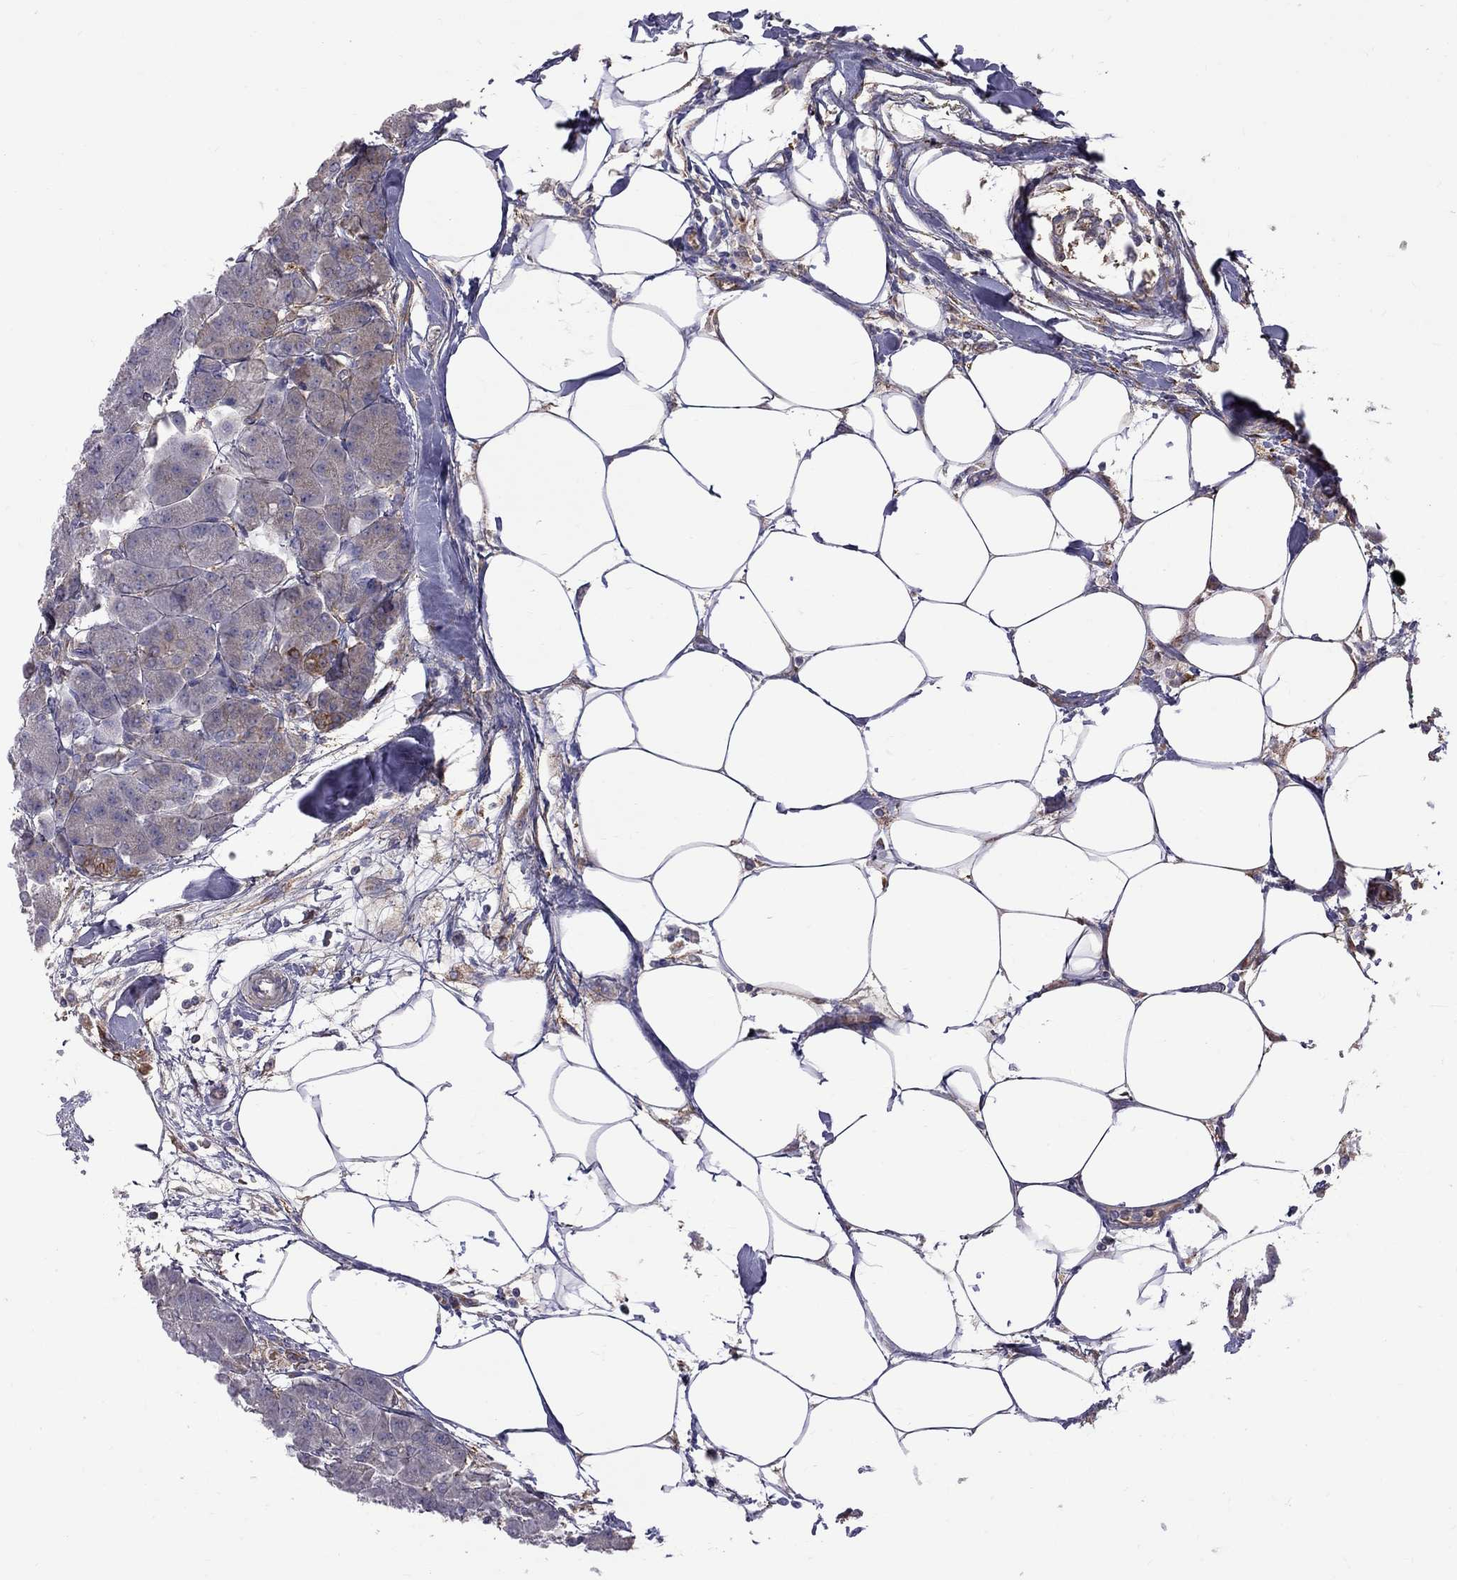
{"staining": {"intensity": "moderate", "quantity": "<25%", "location": "cytoplasmic/membranous"}, "tissue": "pancreas", "cell_type": "Exocrine glandular cells", "image_type": "normal", "snomed": [{"axis": "morphology", "description": "Normal tissue, NOS"}, {"axis": "topography", "description": "Adipose tissue"}, {"axis": "topography", "description": "Pancreas"}, {"axis": "topography", "description": "Peripheral nerve tissue"}], "caption": "Pancreas stained with immunohistochemistry displays moderate cytoplasmic/membranous staining in approximately <25% of exocrine glandular cells.", "gene": "EIF4E3", "patient": {"sex": "female", "age": 58}}